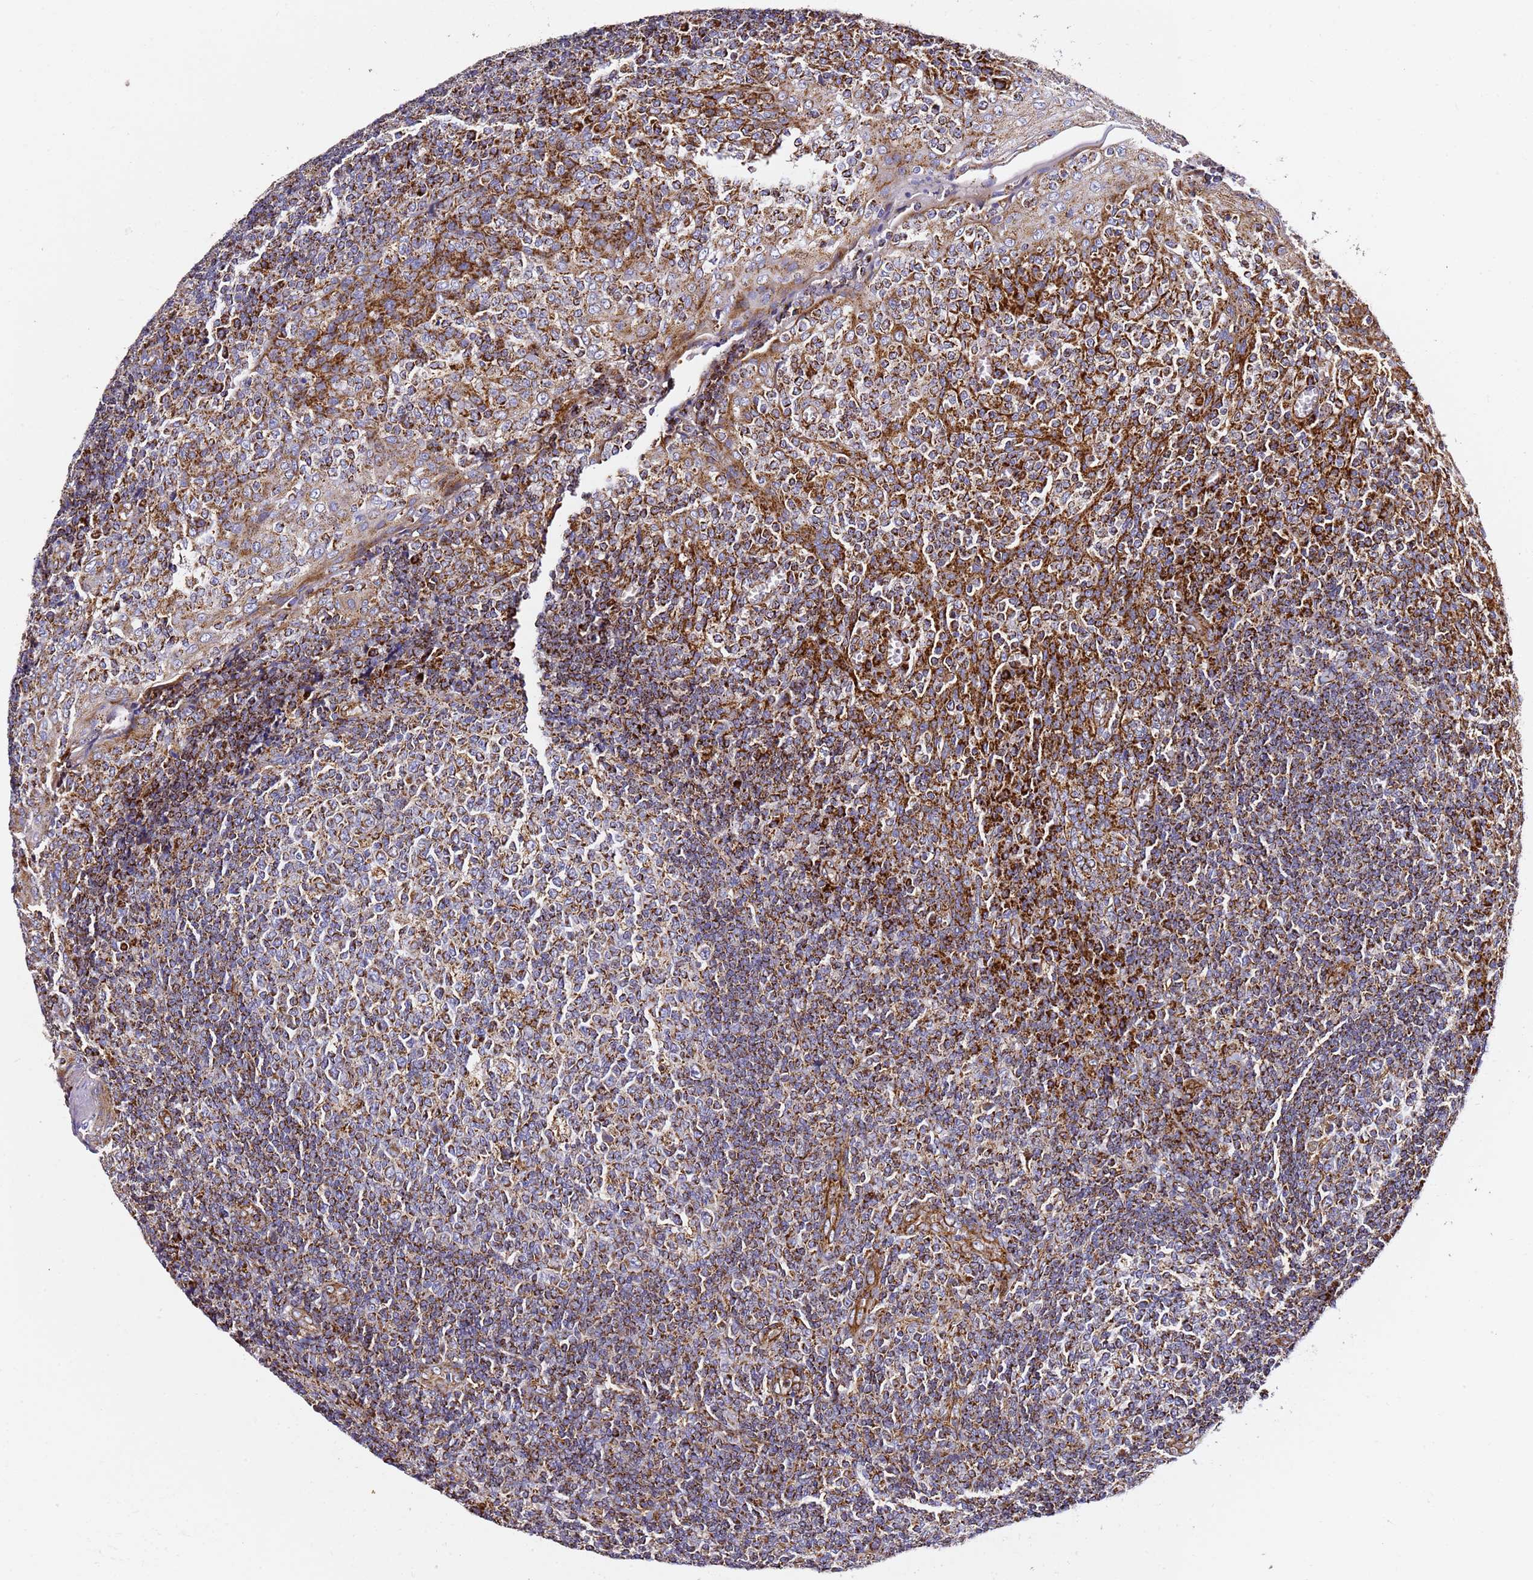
{"staining": {"intensity": "moderate", "quantity": ">75%", "location": "cytoplasmic/membranous"}, "tissue": "tonsil", "cell_type": "Germinal center cells", "image_type": "normal", "snomed": [{"axis": "morphology", "description": "Normal tissue, NOS"}, {"axis": "topography", "description": "Tonsil"}], "caption": "Approximately >75% of germinal center cells in benign tonsil display moderate cytoplasmic/membranous protein expression as visualized by brown immunohistochemical staining.", "gene": "NDUFA3", "patient": {"sex": "female", "age": 19}}